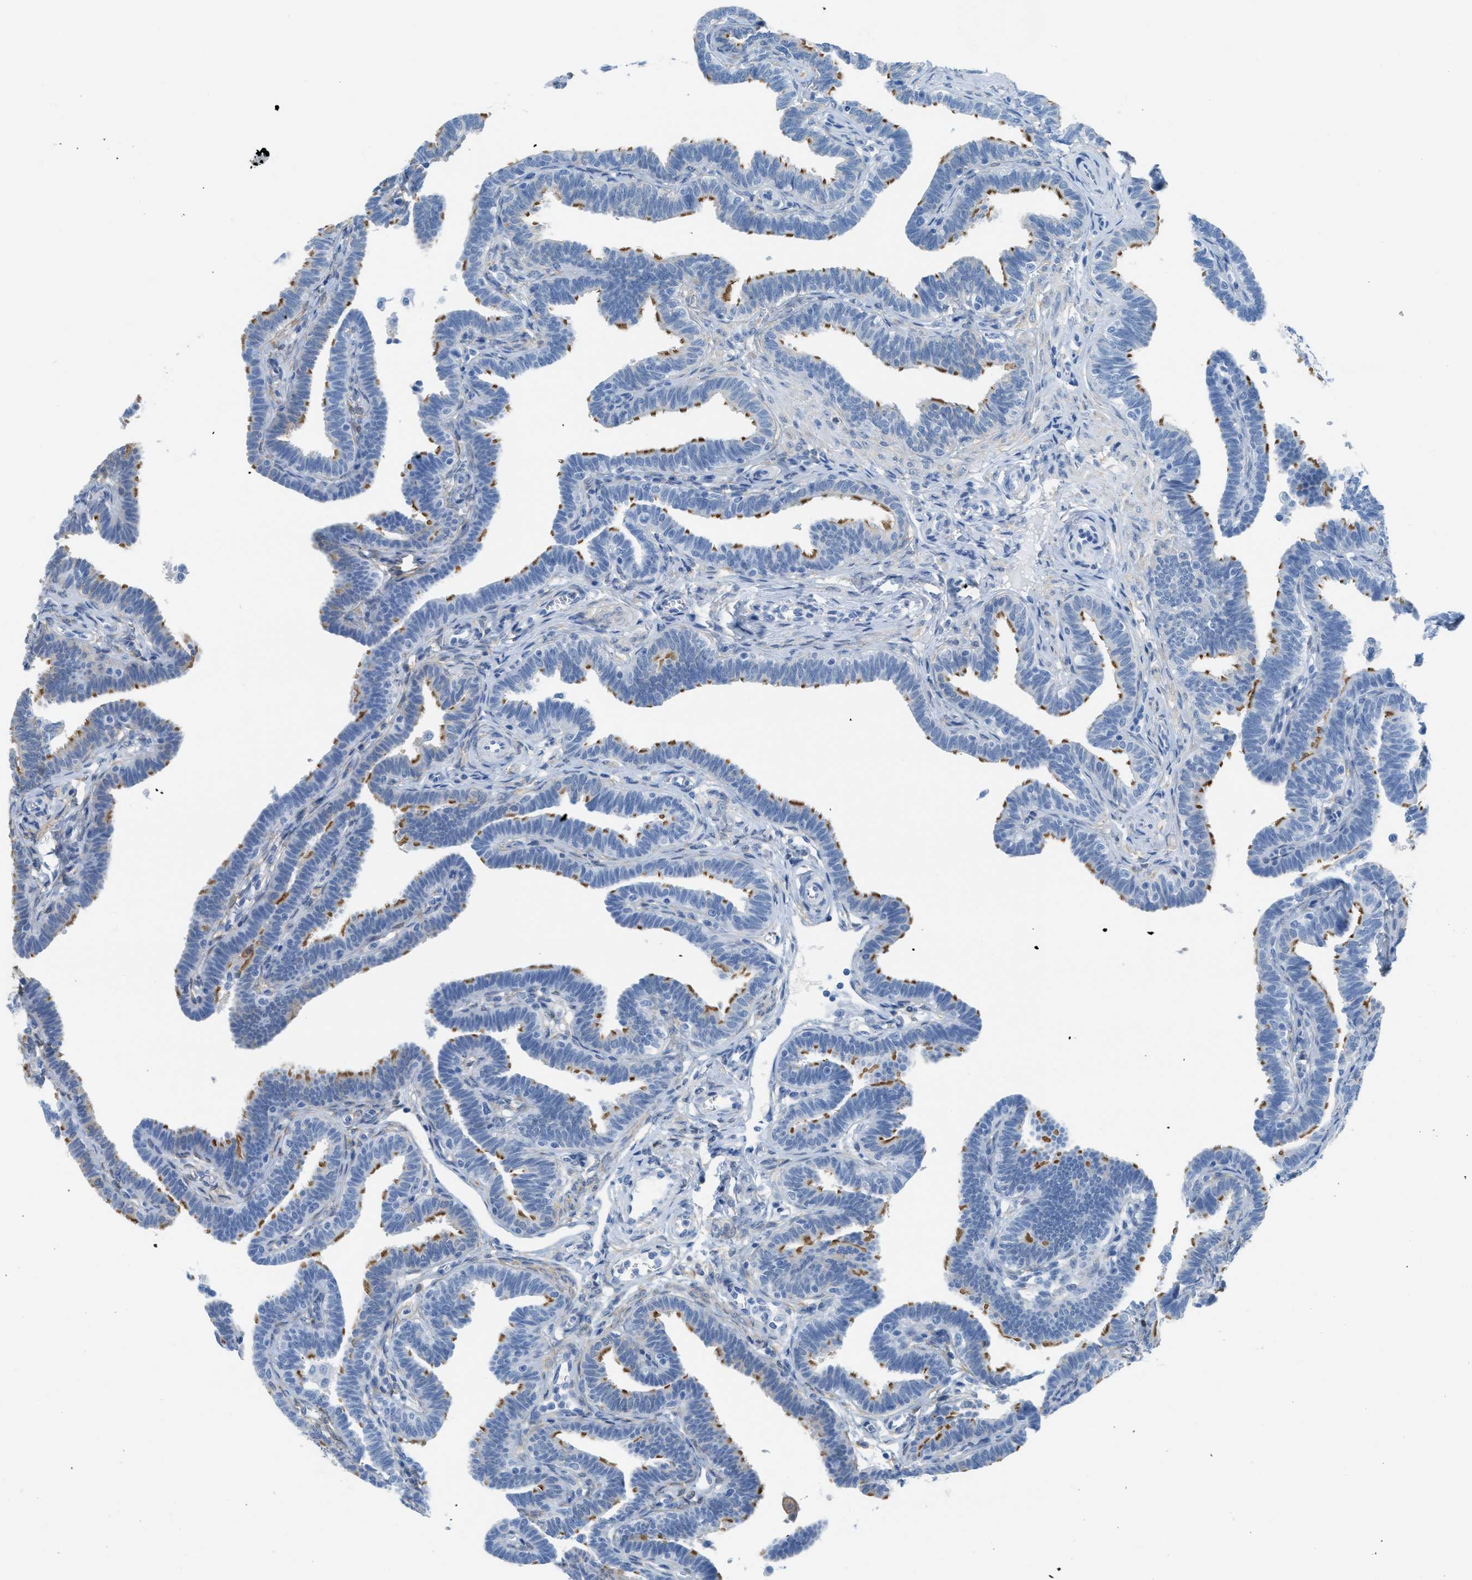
{"staining": {"intensity": "negative", "quantity": "none", "location": "none"}, "tissue": "fallopian tube", "cell_type": "Glandular cells", "image_type": "normal", "snomed": [{"axis": "morphology", "description": "Normal tissue, NOS"}, {"axis": "topography", "description": "Fallopian tube"}, {"axis": "topography", "description": "Ovary"}], "caption": "An immunohistochemistry photomicrograph of benign fallopian tube is shown. There is no staining in glandular cells of fallopian tube. (IHC, brightfield microscopy, high magnification).", "gene": "ASGR1", "patient": {"sex": "female", "age": 23}}